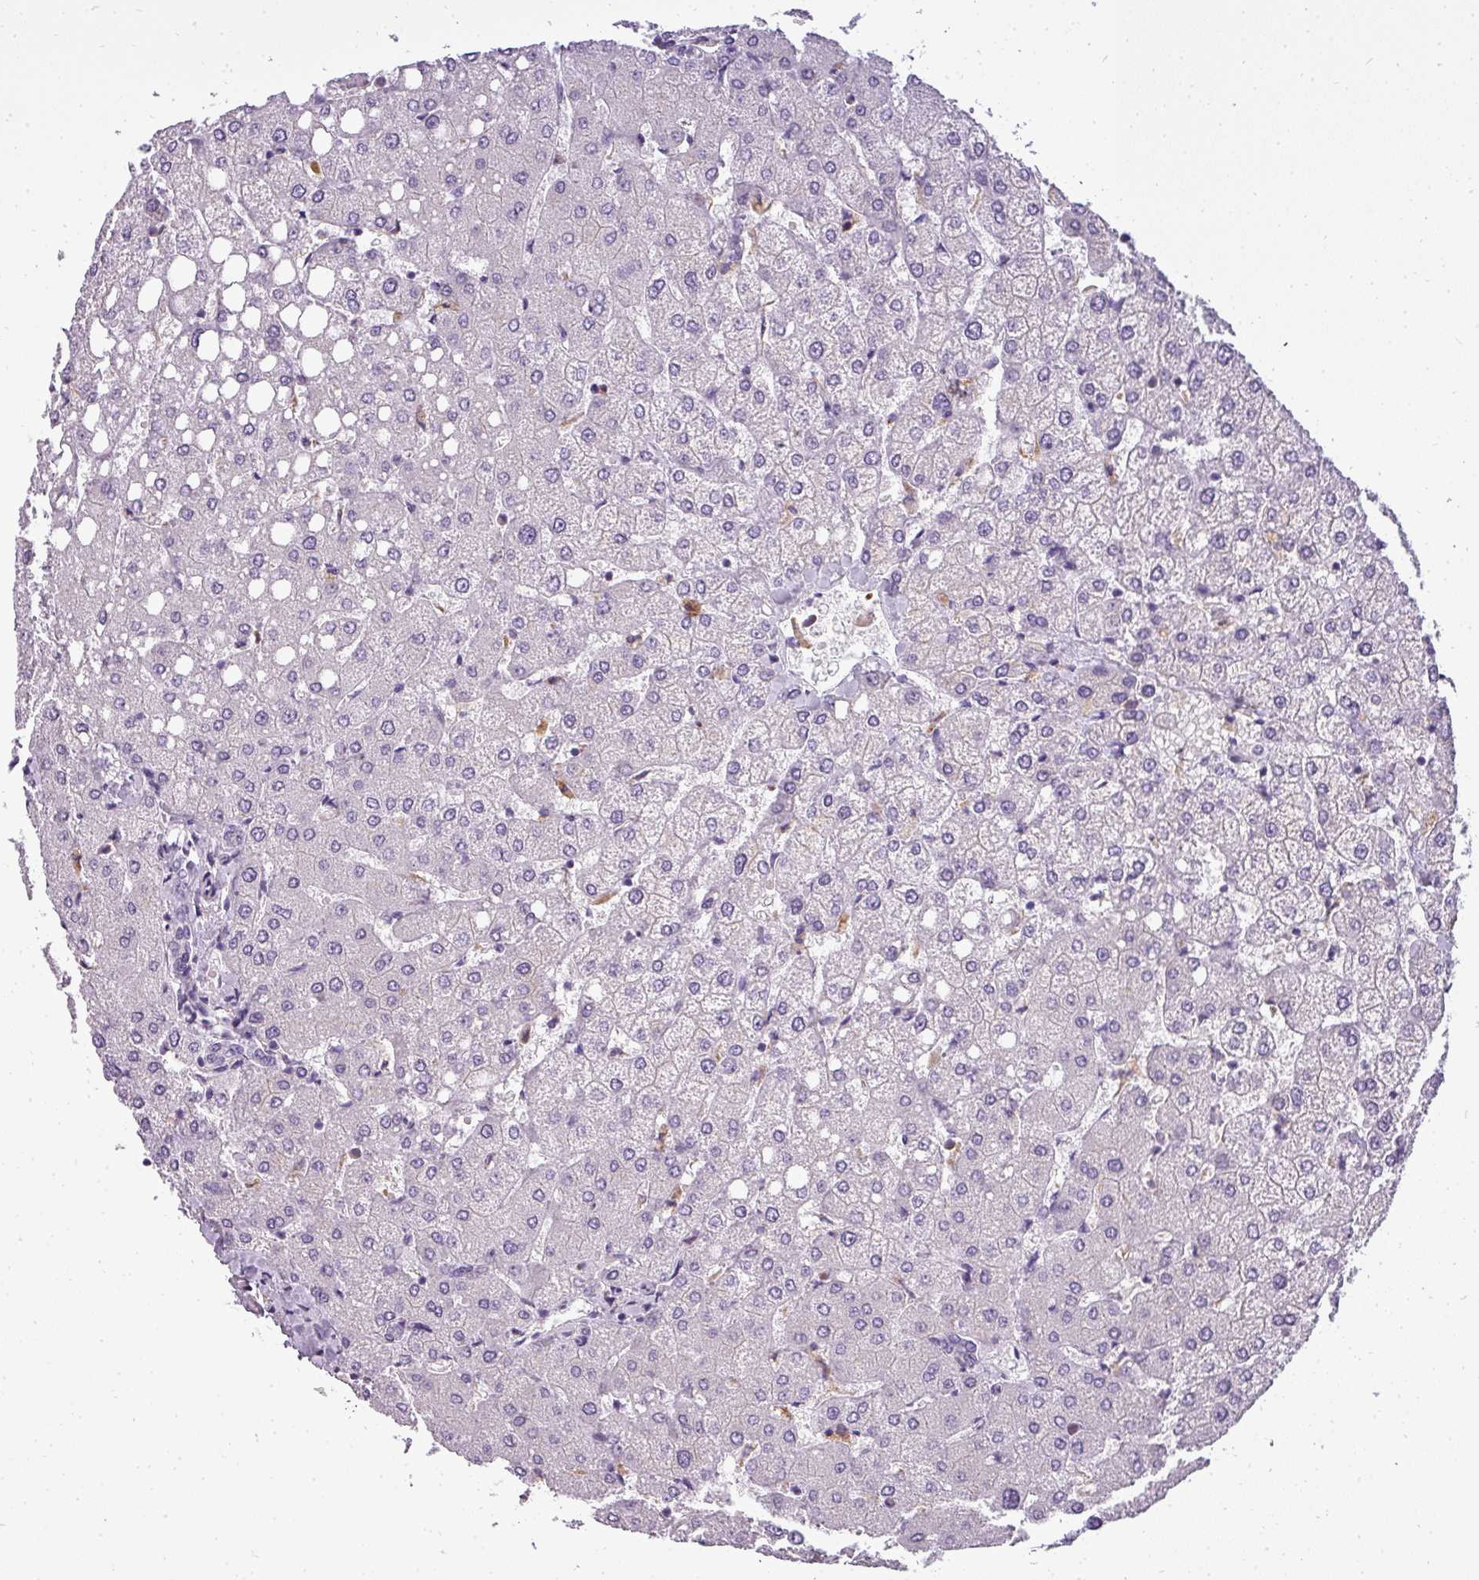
{"staining": {"intensity": "negative", "quantity": "none", "location": "none"}, "tissue": "liver", "cell_type": "Cholangiocytes", "image_type": "normal", "snomed": [{"axis": "morphology", "description": "Normal tissue, NOS"}, {"axis": "topography", "description": "Liver"}], "caption": "A photomicrograph of liver stained for a protein demonstrates no brown staining in cholangiocytes. Brightfield microscopy of immunohistochemistry (IHC) stained with DAB (brown) and hematoxylin (blue), captured at high magnification.", "gene": "ATP6V1D", "patient": {"sex": "female", "age": 54}}